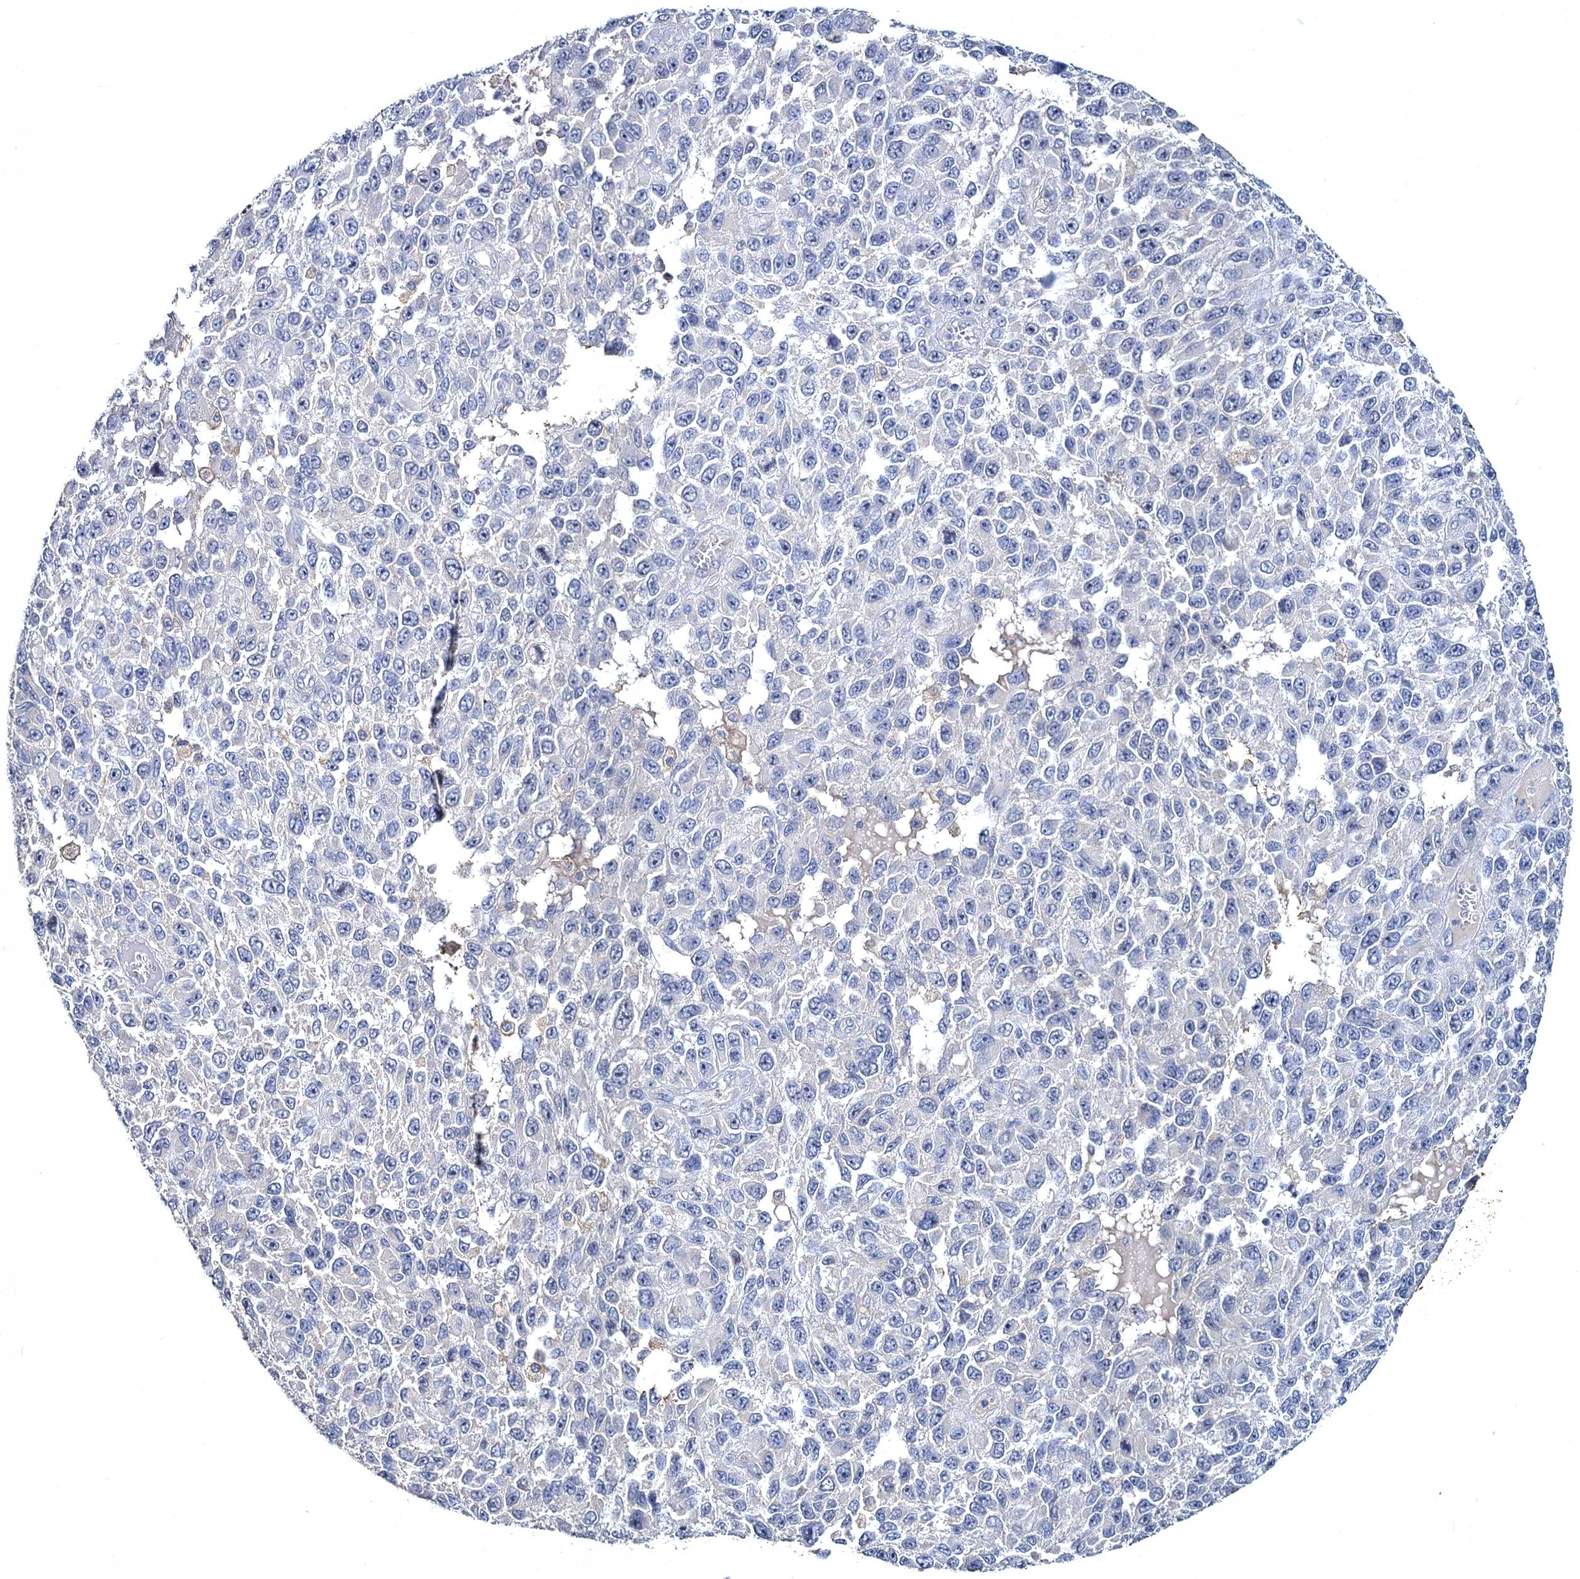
{"staining": {"intensity": "negative", "quantity": "none", "location": "none"}, "tissue": "melanoma", "cell_type": "Tumor cells", "image_type": "cancer", "snomed": [{"axis": "morphology", "description": "Normal tissue, NOS"}, {"axis": "morphology", "description": "Malignant melanoma, NOS"}, {"axis": "topography", "description": "Skin"}], "caption": "An immunohistochemistry image of melanoma is shown. There is no staining in tumor cells of melanoma.", "gene": "ATP9A", "patient": {"sex": "female", "age": 96}}